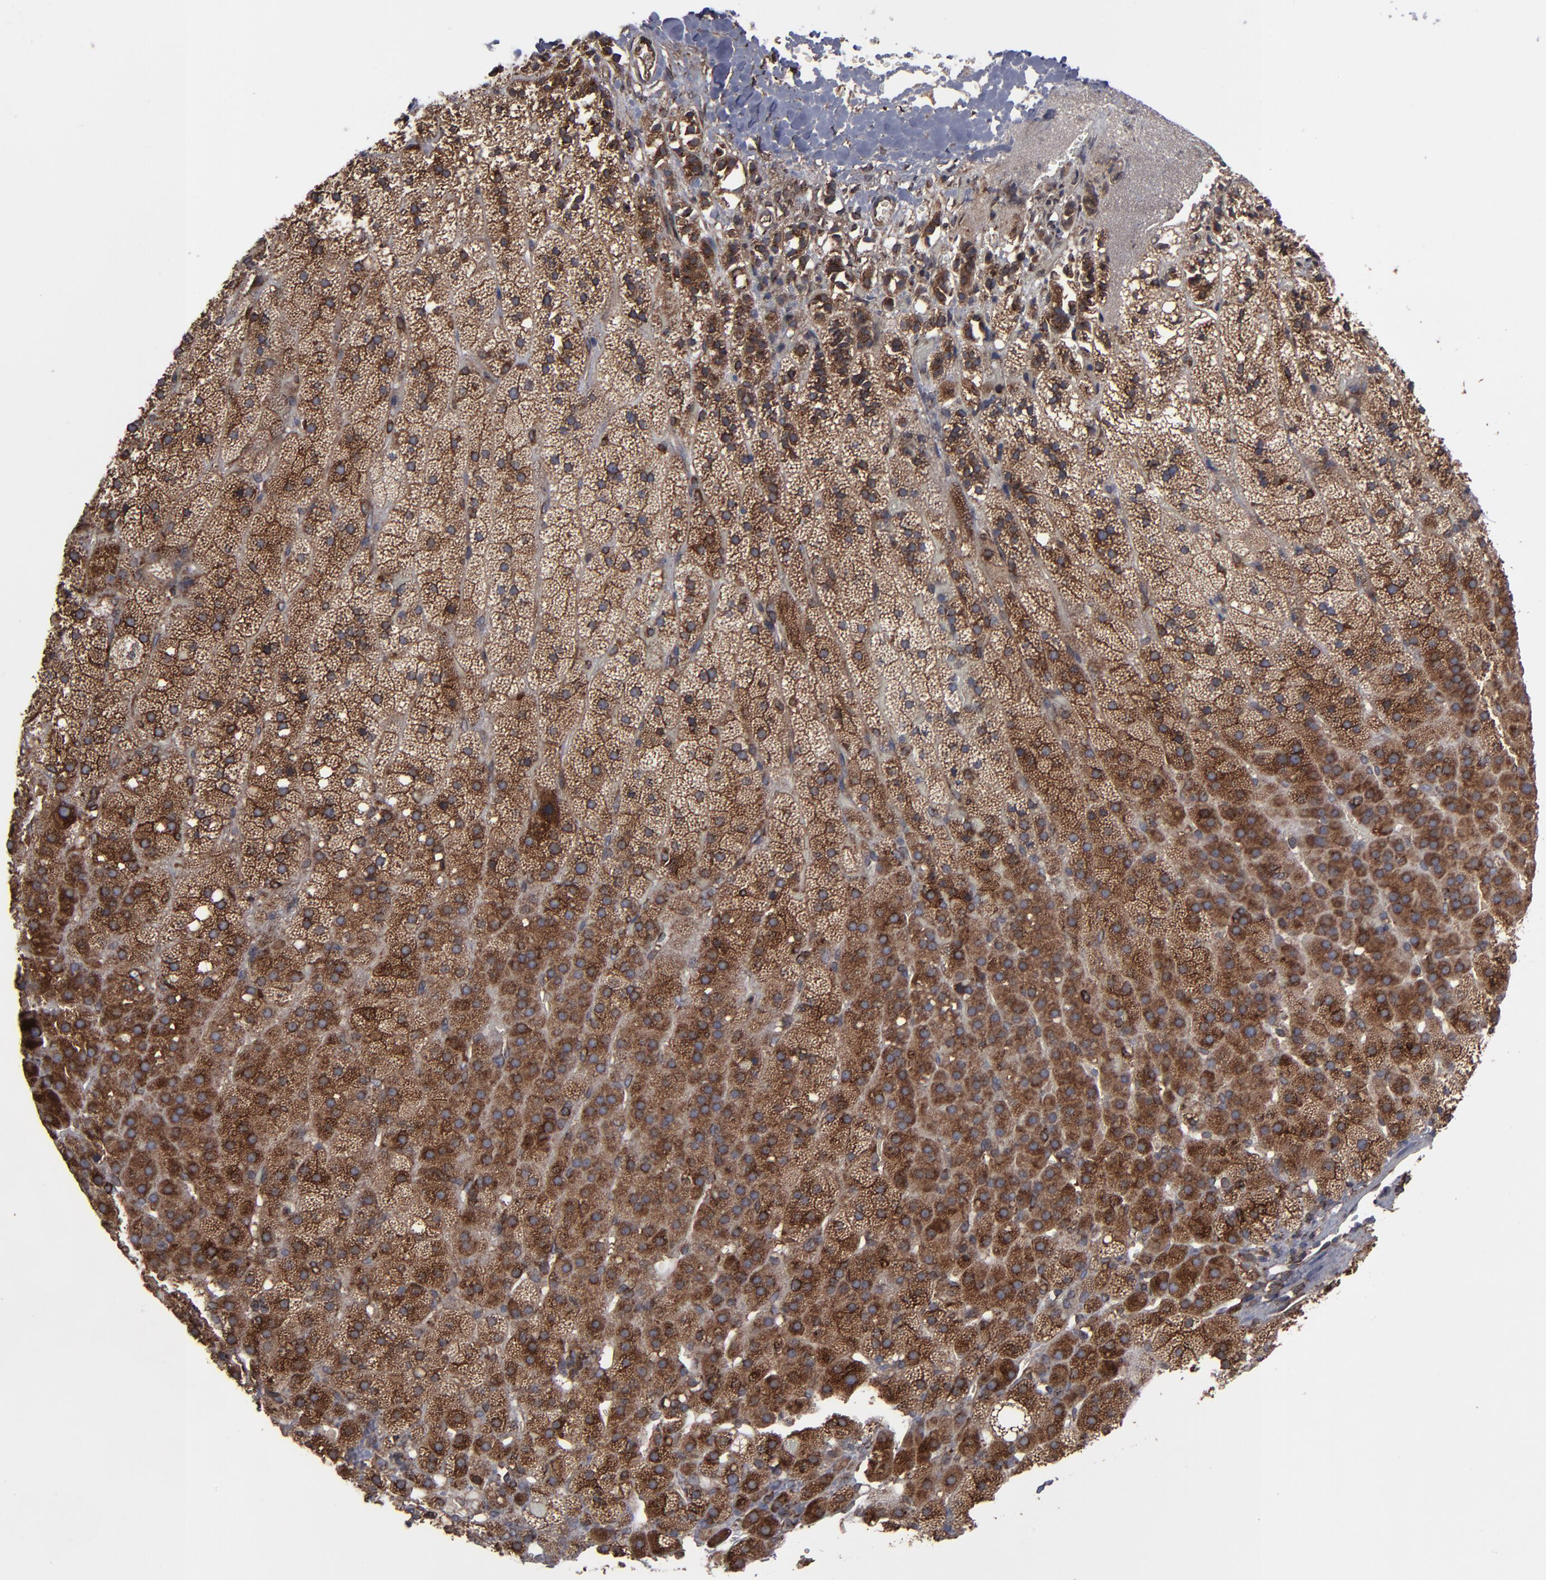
{"staining": {"intensity": "moderate", "quantity": ">75%", "location": "cytoplasmic/membranous"}, "tissue": "adrenal gland", "cell_type": "Glandular cells", "image_type": "normal", "snomed": [{"axis": "morphology", "description": "Normal tissue, NOS"}, {"axis": "topography", "description": "Adrenal gland"}], "caption": "Benign adrenal gland demonstrates moderate cytoplasmic/membranous expression in approximately >75% of glandular cells.", "gene": "CNIH1", "patient": {"sex": "male", "age": 35}}